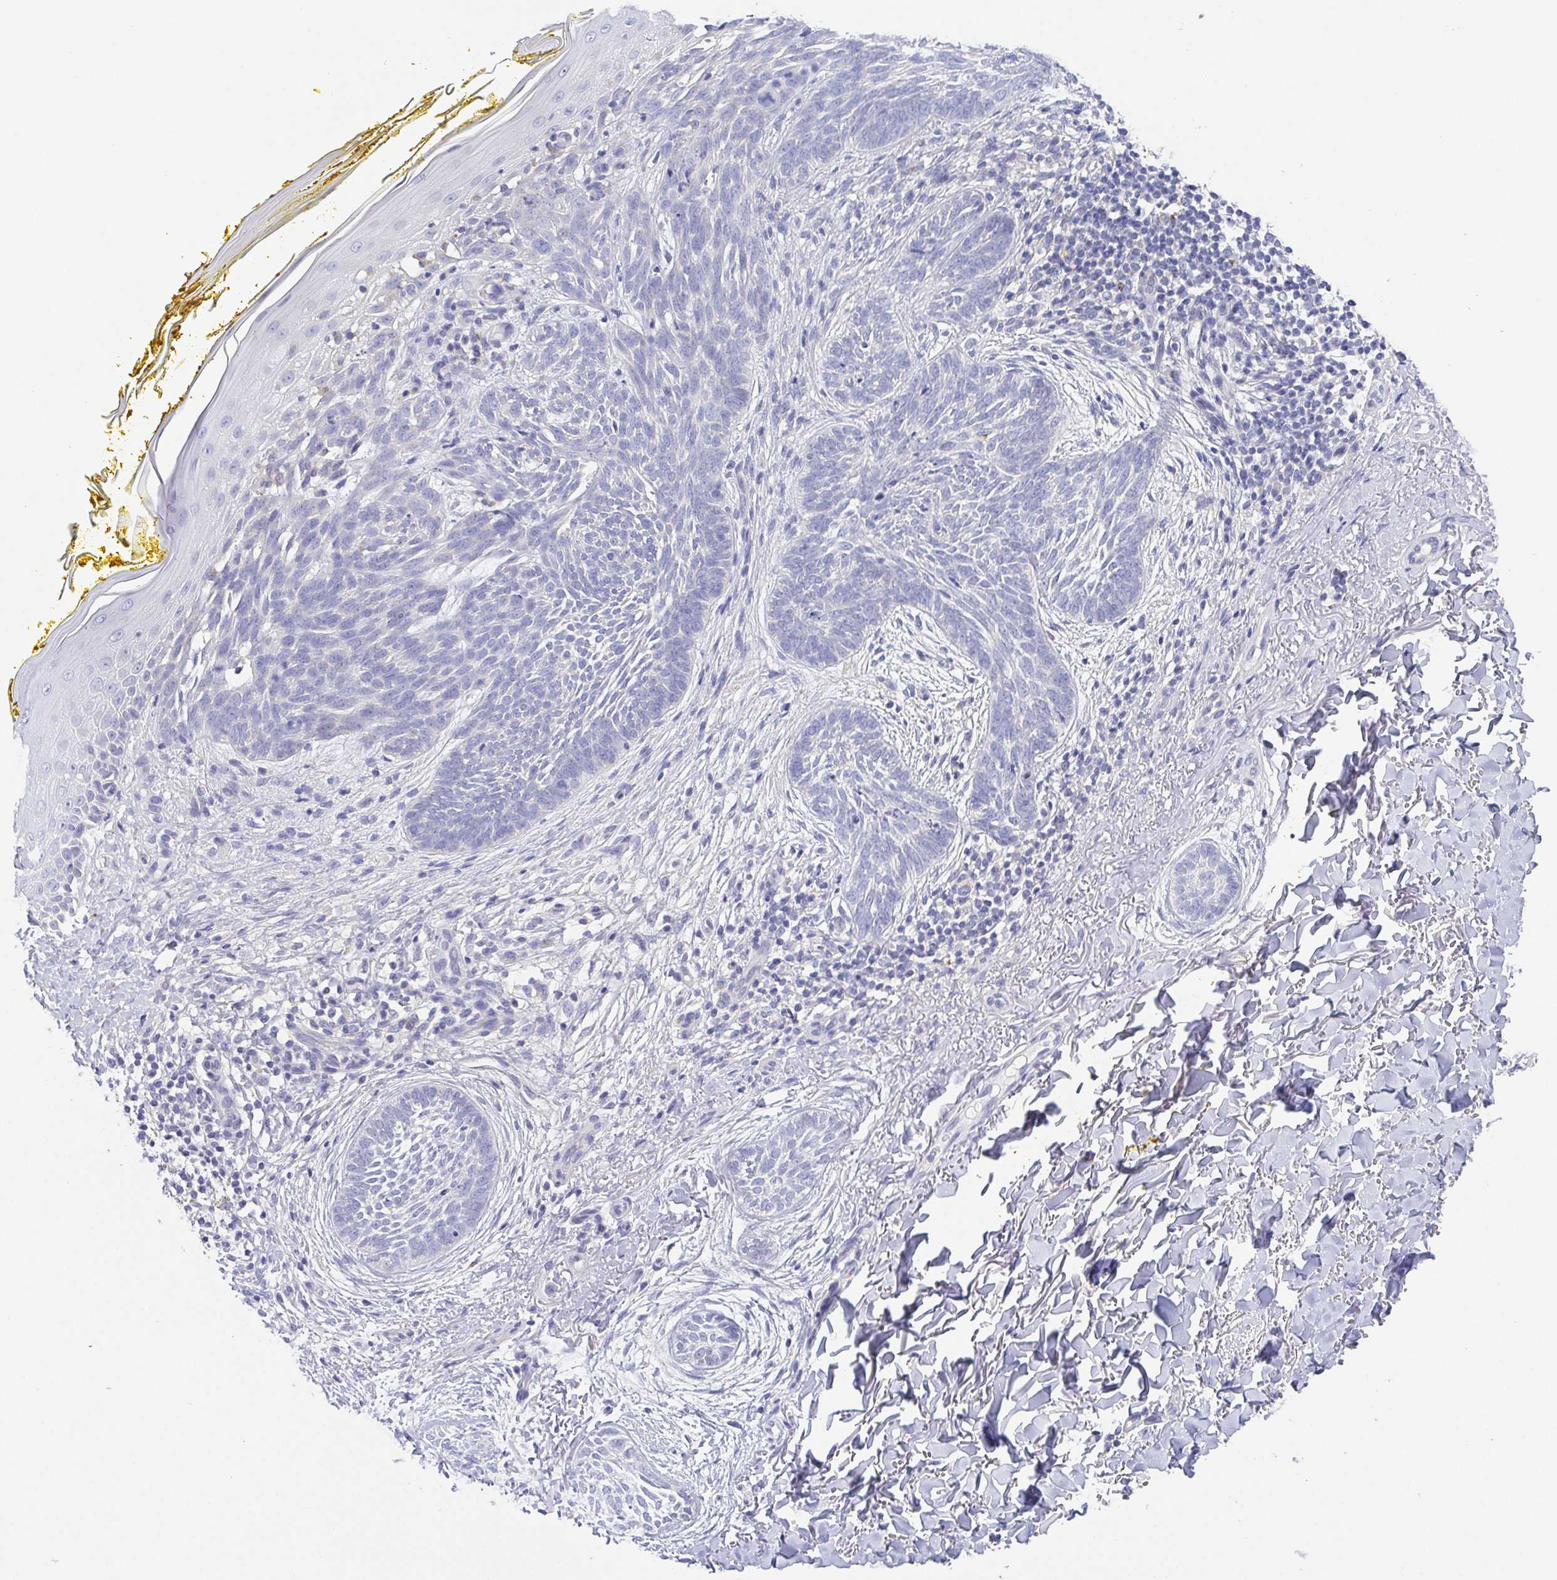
{"staining": {"intensity": "negative", "quantity": "none", "location": "none"}, "tissue": "skin cancer", "cell_type": "Tumor cells", "image_type": "cancer", "snomed": [{"axis": "morphology", "description": "Basal cell carcinoma"}, {"axis": "topography", "description": "Skin"}], "caption": "This is an immunohistochemistry image of skin cancer (basal cell carcinoma). There is no staining in tumor cells.", "gene": "PKDREJ", "patient": {"sex": "female", "age": 68}}